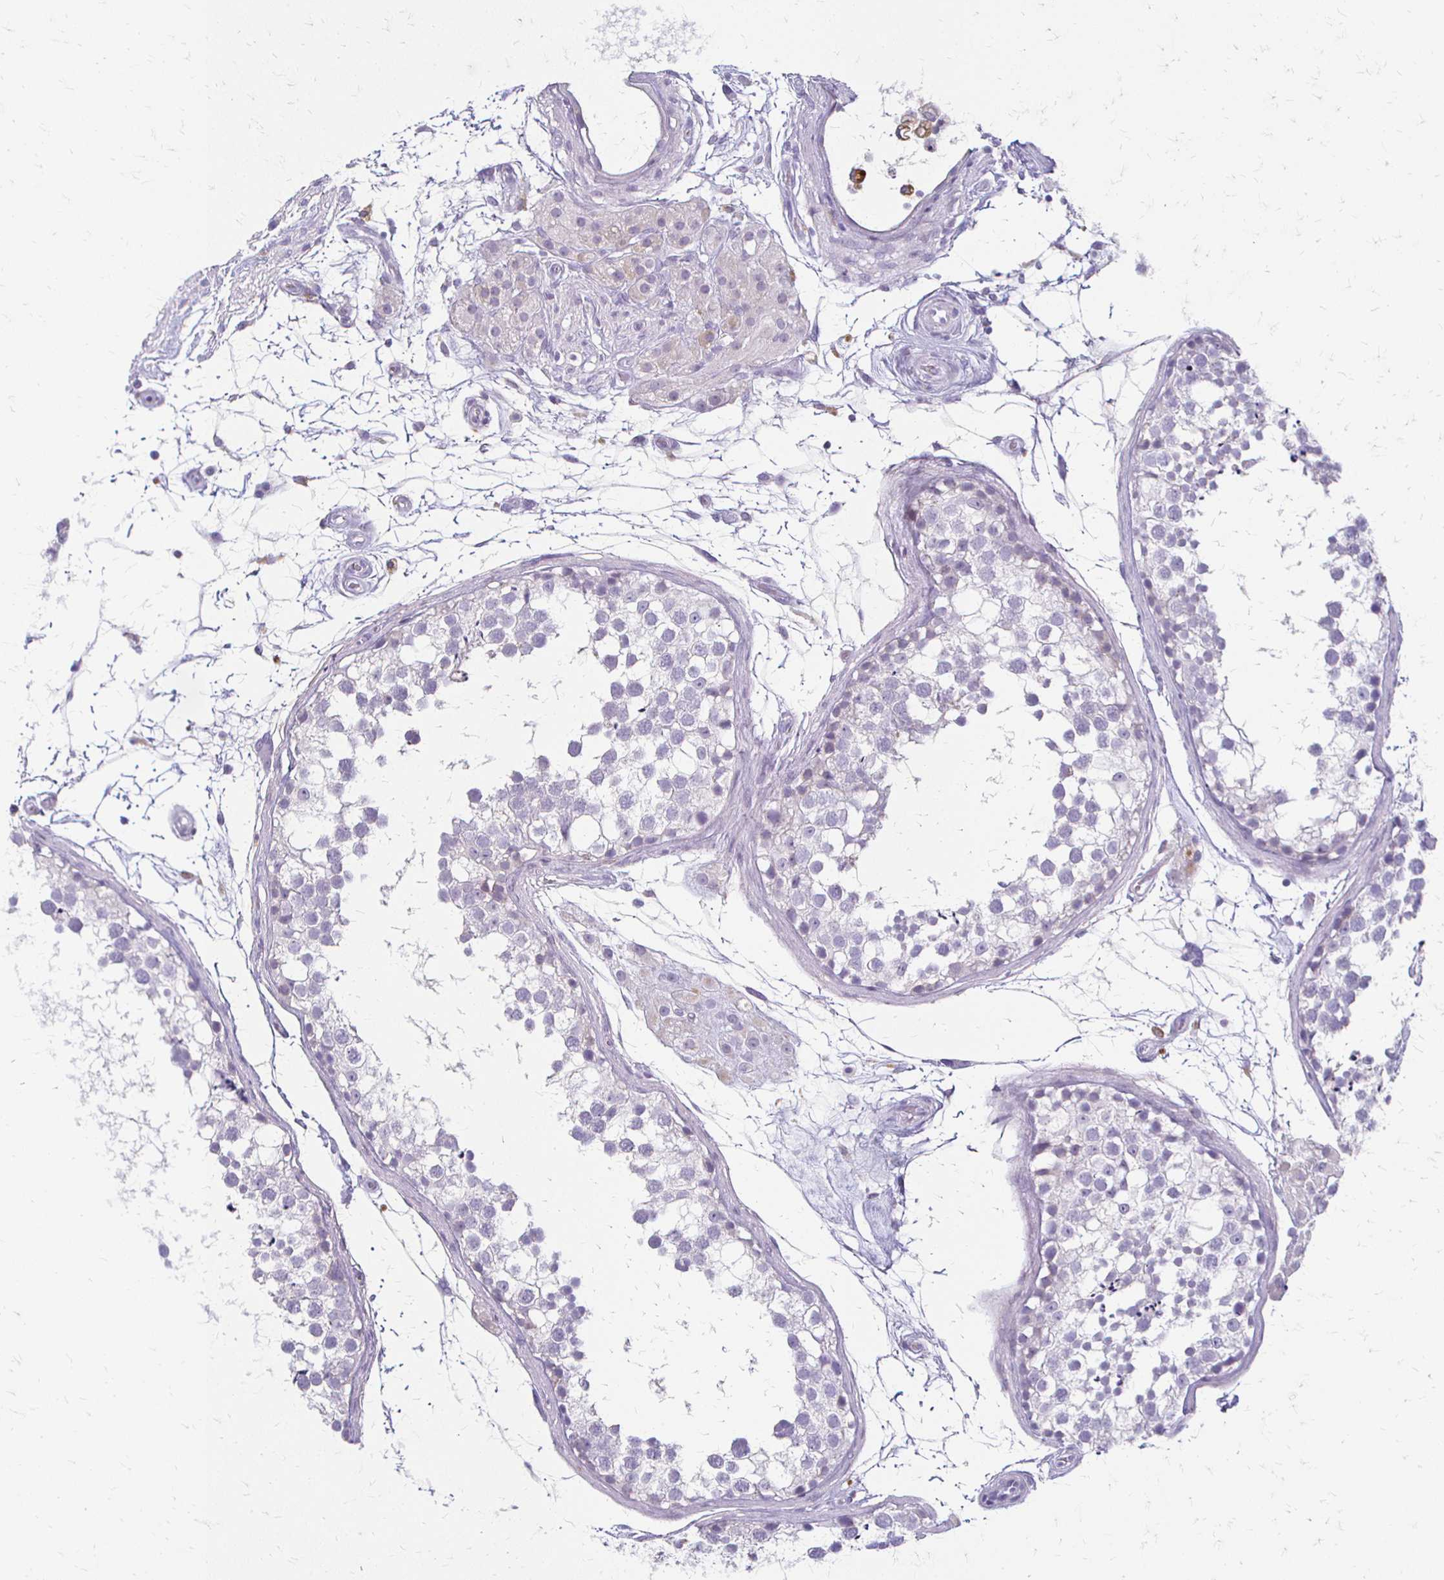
{"staining": {"intensity": "negative", "quantity": "none", "location": "none"}, "tissue": "testis", "cell_type": "Cells in seminiferous ducts", "image_type": "normal", "snomed": [{"axis": "morphology", "description": "Normal tissue, NOS"}, {"axis": "morphology", "description": "Seminoma, NOS"}, {"axis": "topography", "description": "Testis"}], "caption": "Immunohistochemistry (IHC) histopathology image of unremarkable testis stained for a protein (brown), which exhibits no positivity in cells in seminiferous ducts.", "gene": "ACP5", "patient": {"sex": "male", "age": 65}}